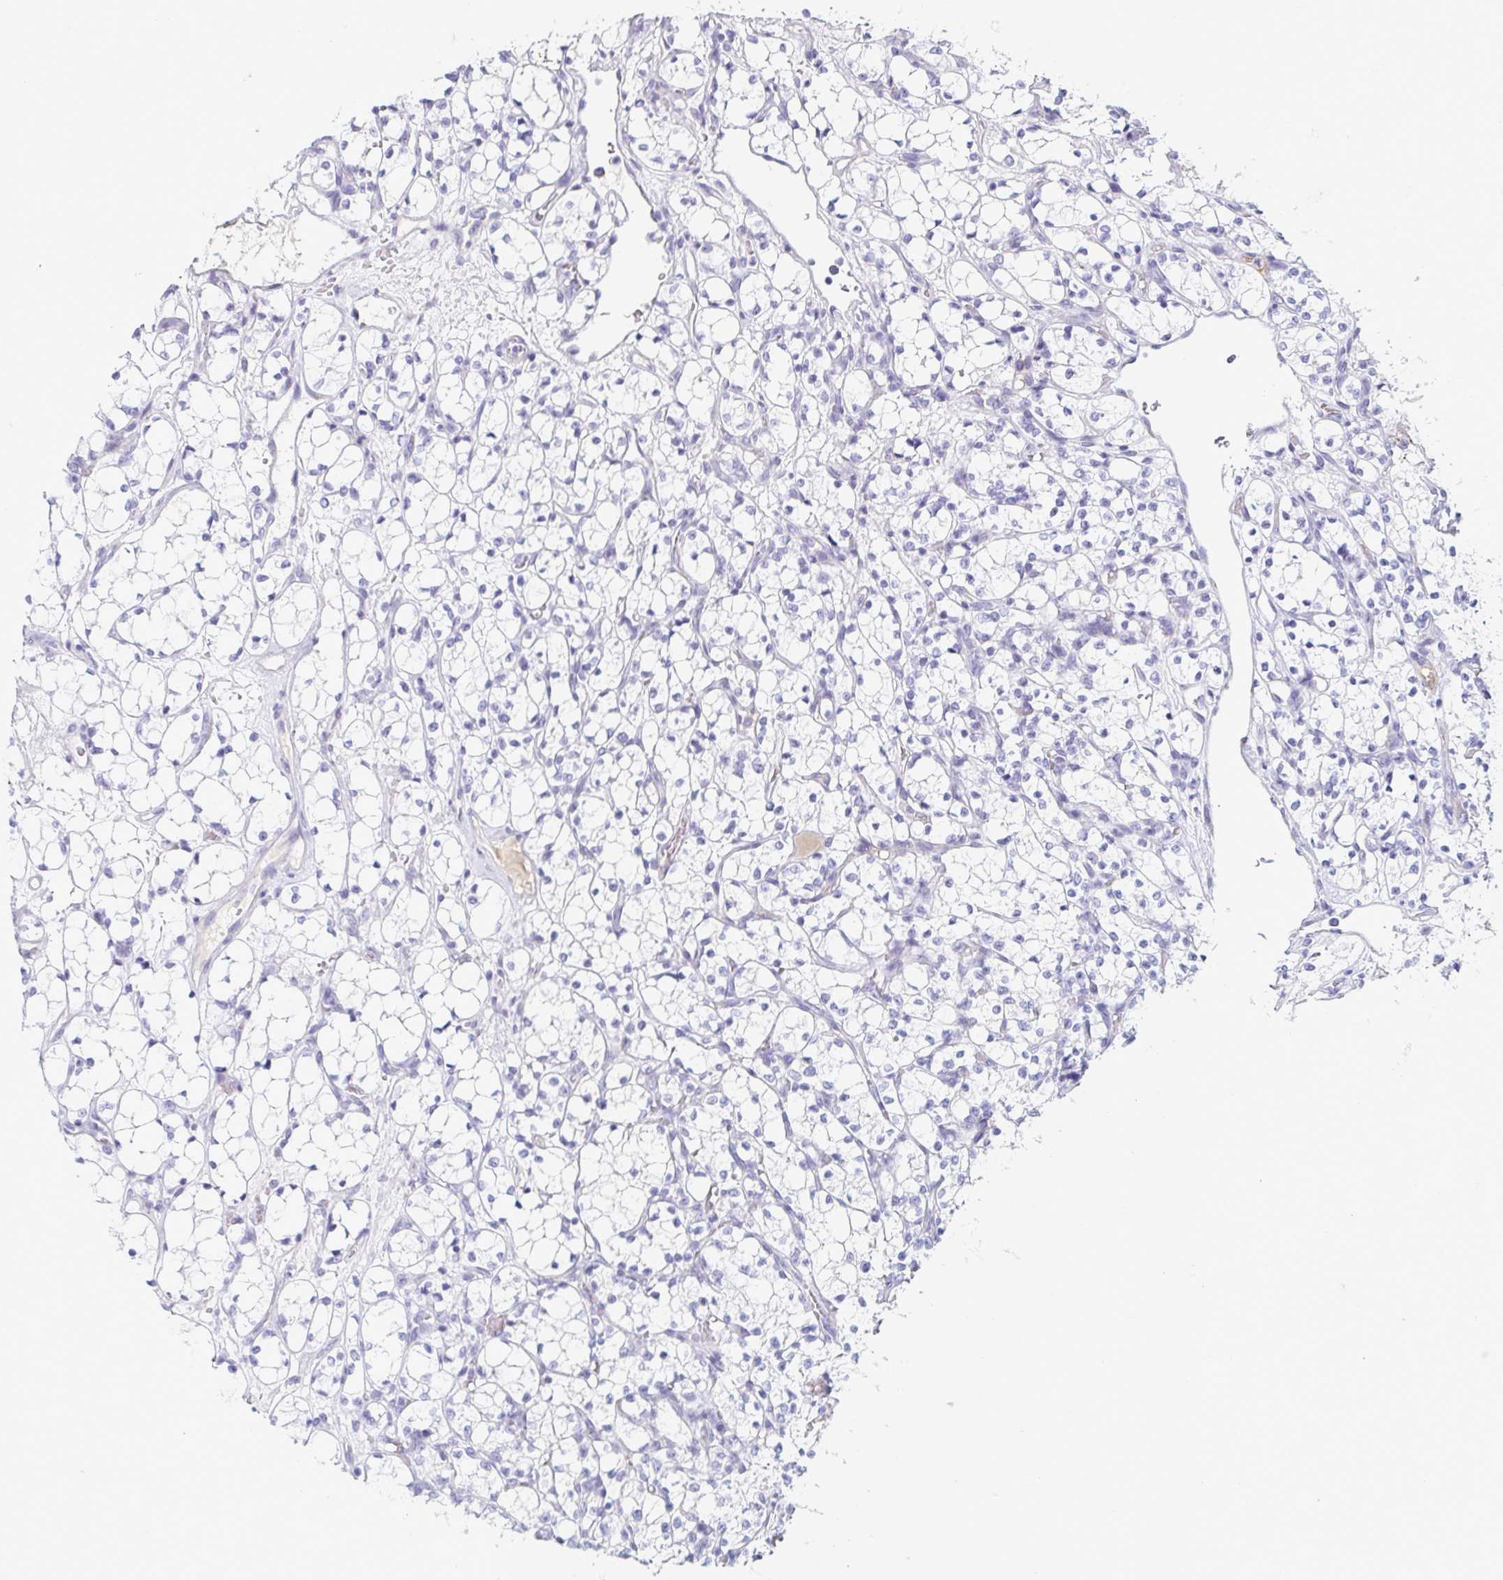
{"staining": {"intensity": "negative", "quantity": "none", "location": "none"}, "tissue": "renal cancer", "cell_type": "Tumor cells", "image_type": "cancer", "snomed": [{"axis": "morphology", "description": "Adenocarcinoma, NOS"}, {"axis": "topography", "description": "Kidney"}], "caption": "An IHC histopathology image of renal cancer (adenocarcinoma) is shown. There is no staining in tumor cells of renal cancer (adenocarcinoma).", "gene": "LDLRAD1", "patient": {"sex": "female", "age": 69}}